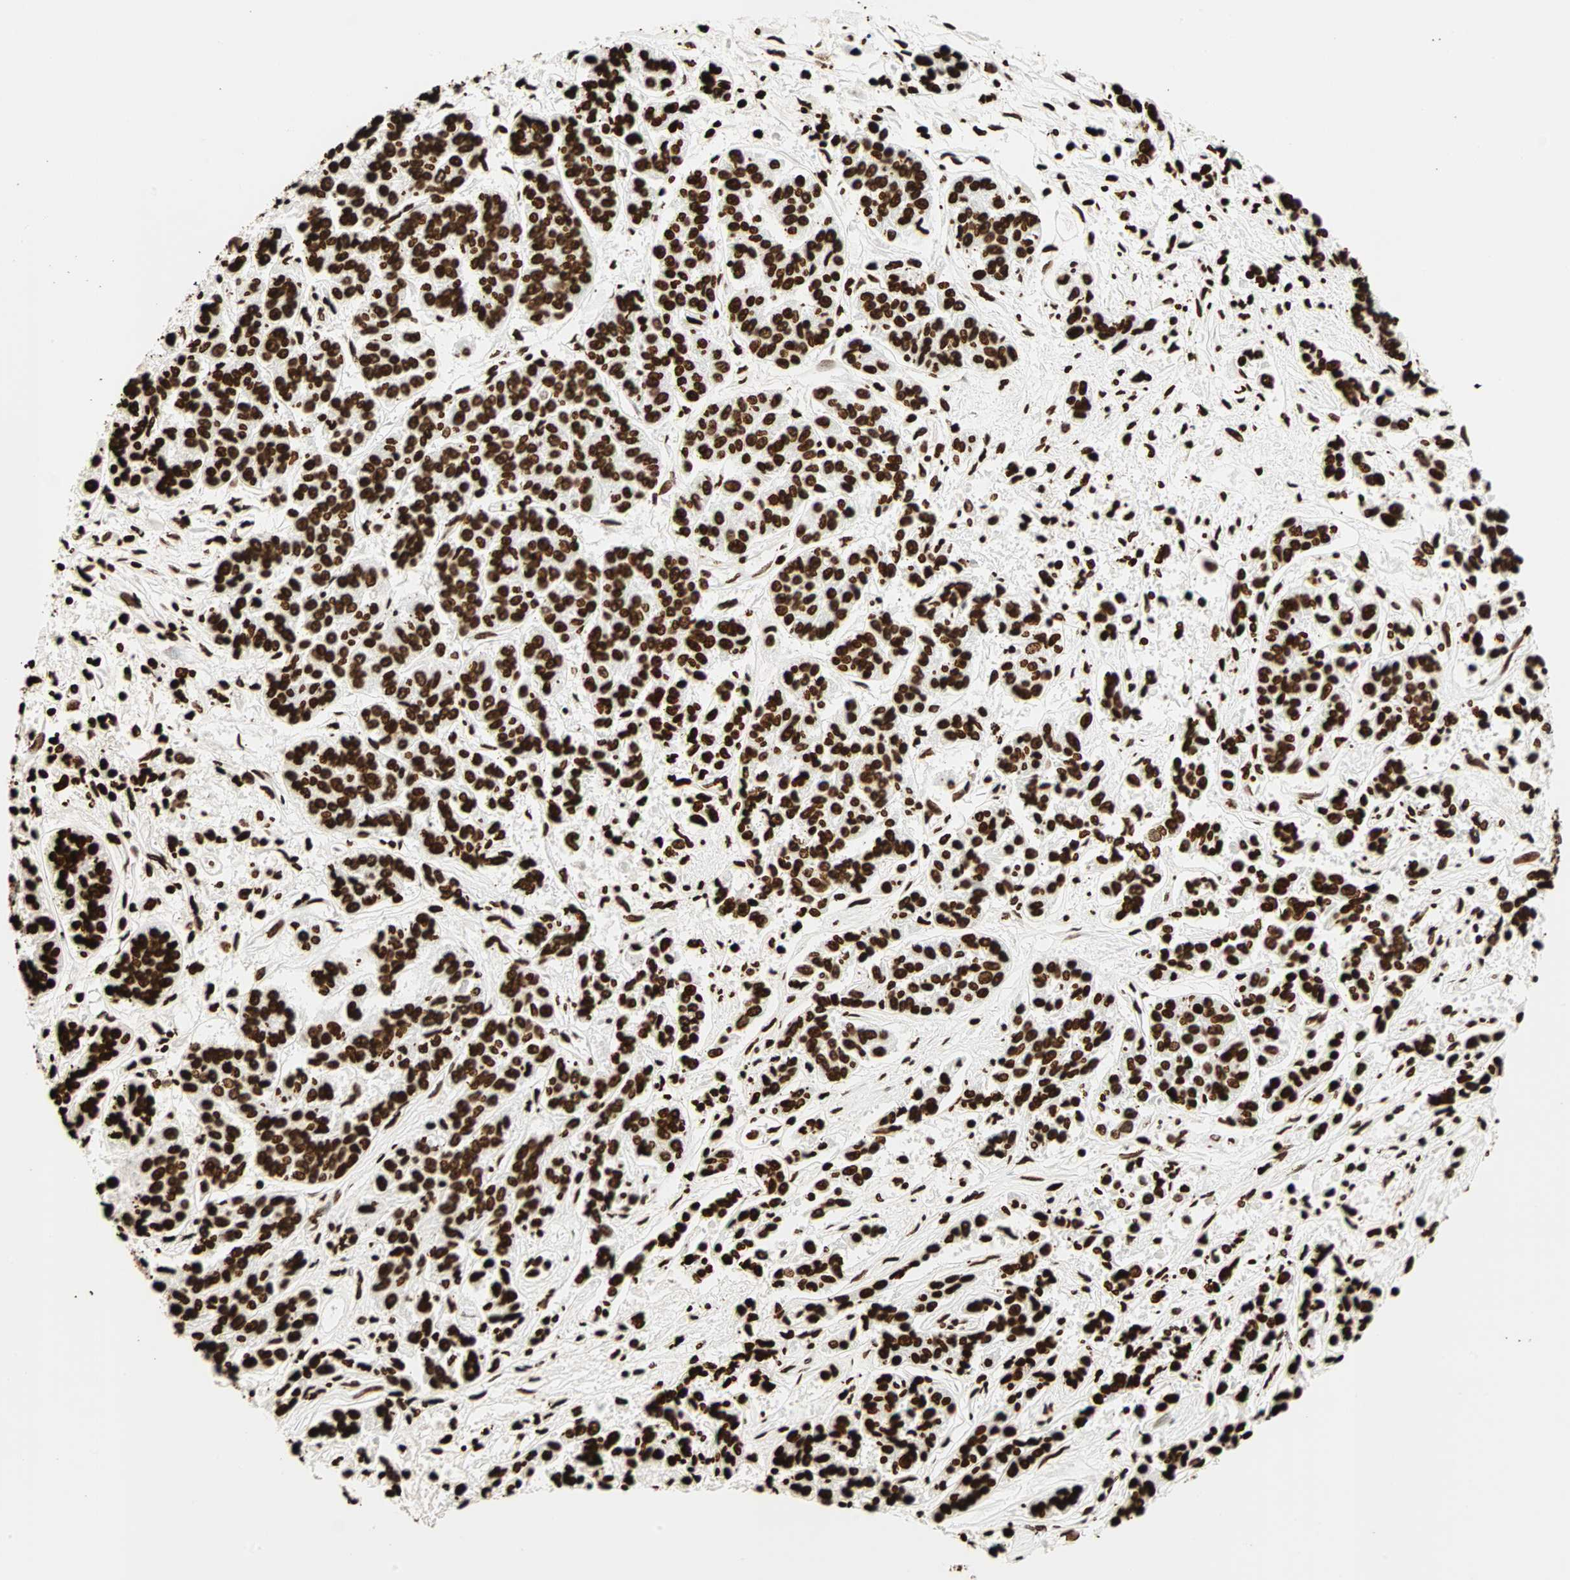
{"staining": {"intensity": "strong", "quantity": ">75%", "location": "nuclear"}, "tissue": "lung cancer", "cell_type": "Tumor cells", "image_type": "cancer", "snomed": [{"axis": "morphology", "description": "Adenocarcinoma, NOS"}, {"axis": "topography", "description": "Lung"}], "caption": "Lung adenocarcinoma stained with IHC exhibits strong nuclear positivity in about >75% of tumor cells. (brown staining indicates protein expression, while blue staining denotes nuclei).", "gene": "GLI2", "patient": {"sex": "male", "age": 84}}